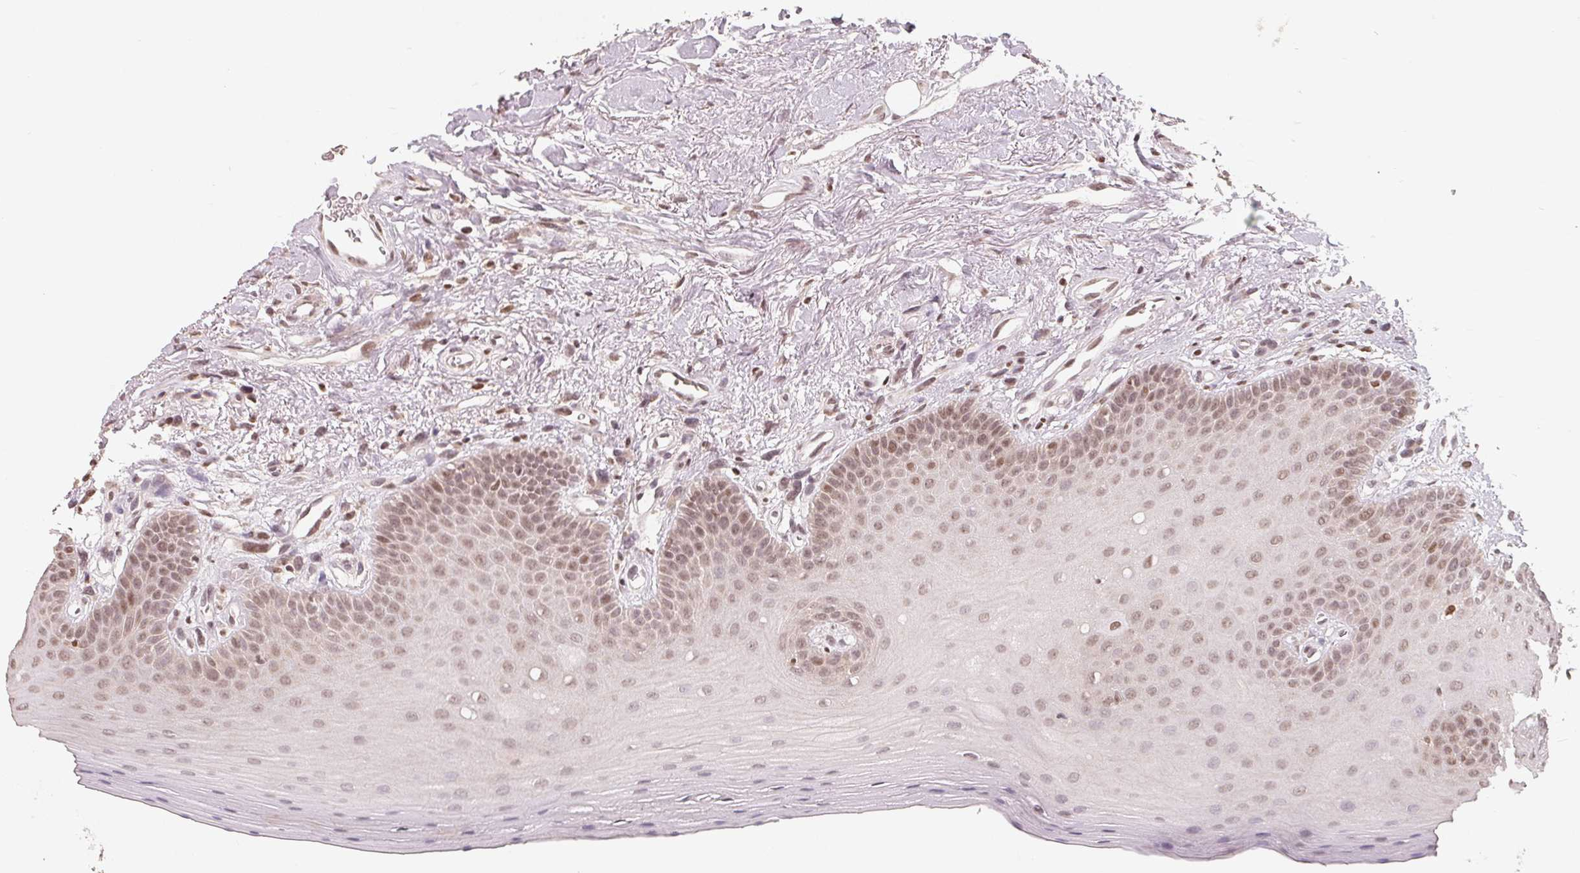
{"staining": {"intensity": "moderate", "quantity": ">75%", "location": "nuclear"}, "tissue": "oral mucosa", "cell_type": "Squamous epithelial cells", "image_type": "normal", "snomed": [{"axis": "morphology", "description": "Normal tissue, NOS"}, {"axis": "morphology", "description": "Normal morphology"}, {"axis": "topography", "description": "Oral tissue"}], "caption": "Moderate nuclear staining is seen in about >75% of squamous epithelial cells in benign oral mucosa.", "gene": "CCDC138", "patient": {"sex": "female", "age": 76}}